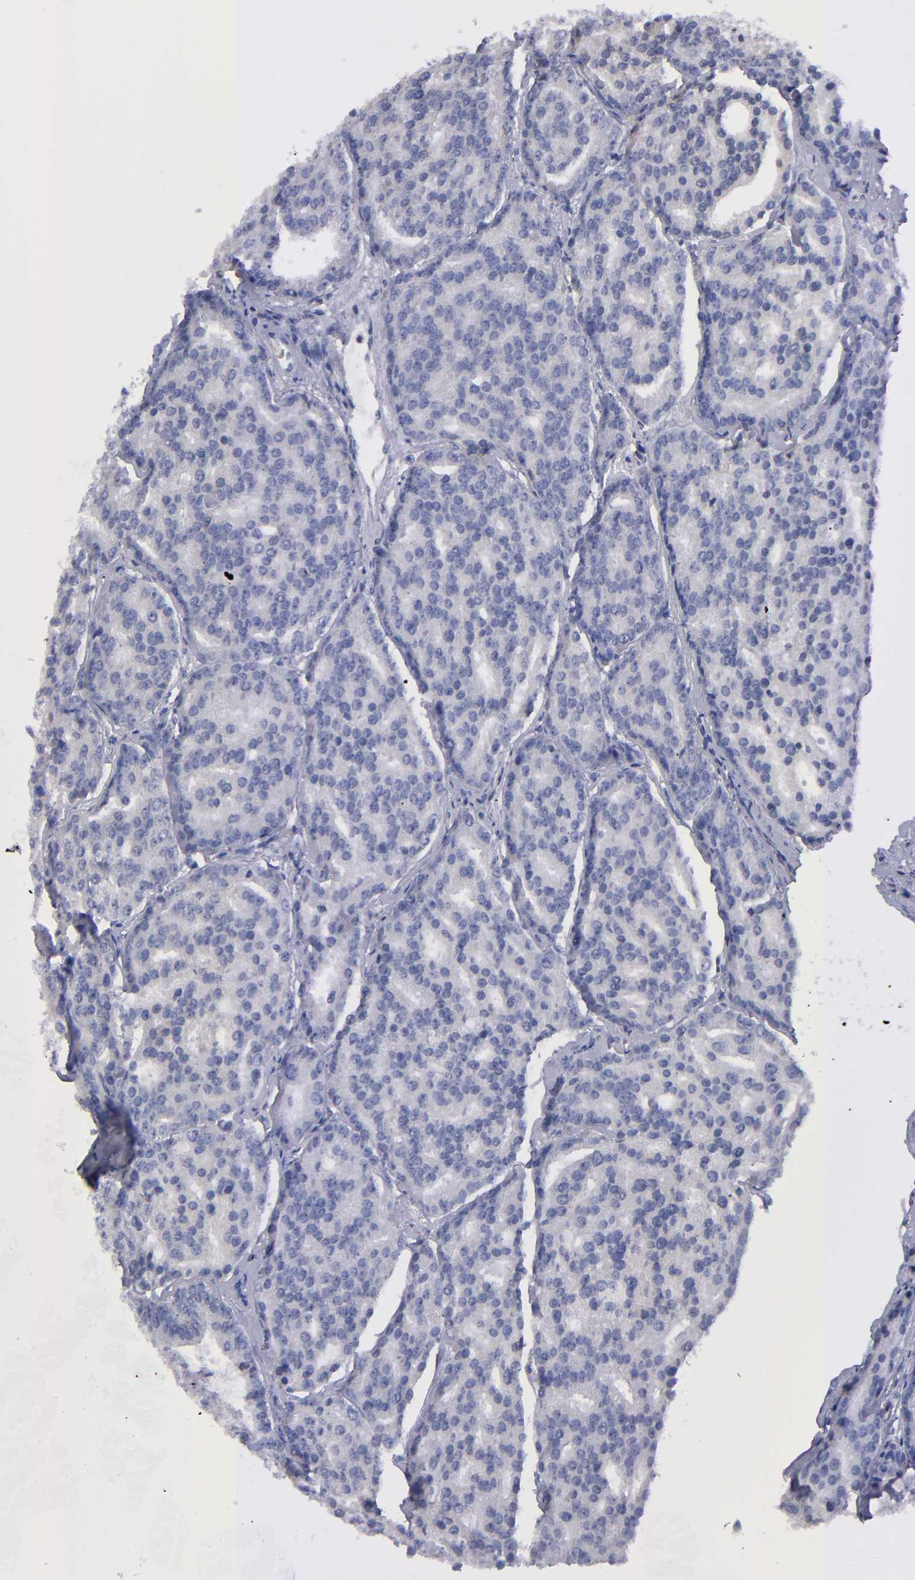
{"staining": {"intensity": "negative", "quantity": "none", "location": "none"}, "tissue": "prostate cancer", "cell_type": "Tumor cells", "image_type": "cancer", "snomed": [{"axis": "morphology", "description": "Adenocarcinoma, High grade"}, {"axis": "topography", "description": "Prostate"}], "caption": "An immunohistochemistry (IHC) image of high-grade adenocarcinoma (prostate) is shown. There is no staining in tumor cells of high-grade adenocarcinoma (prostate).", "gene": "MFGE8", "patient": {"sex": "male", "age": 64}}